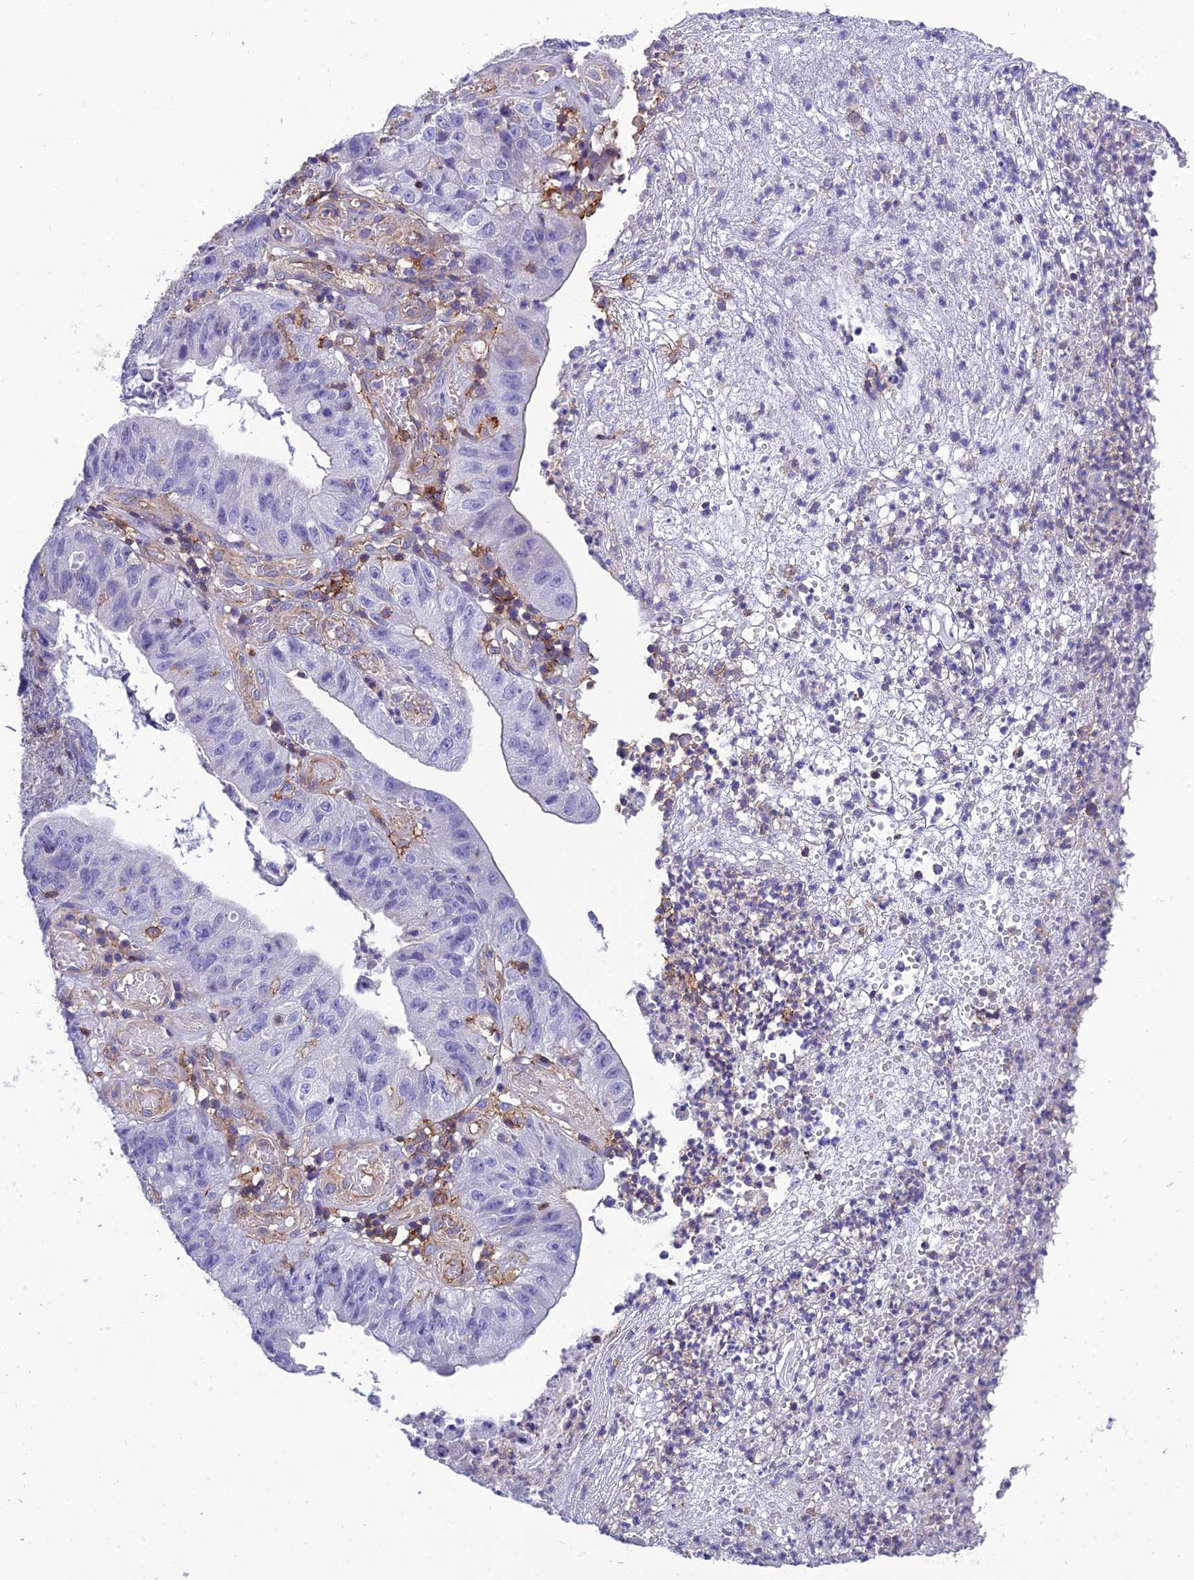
{"staining": {"intensity": "negative", "quantity": "none", "location": "none"}, "tissue": "stomach cancer", "cell_type": "Tumor cells", "image_type": "cancer", "snomed": [{"axis": "morphology", "description": "Adenocarcinoma, NOS"}, {"axis": "topography", "description": "Stomach"}], "caption": "Stomach cancer (adenocarcinoma) stained for a protein using IHC reveals no staining tumor cells.", "gene": "PPP1R18", "patient": {"sex": "male", "age": 59}}